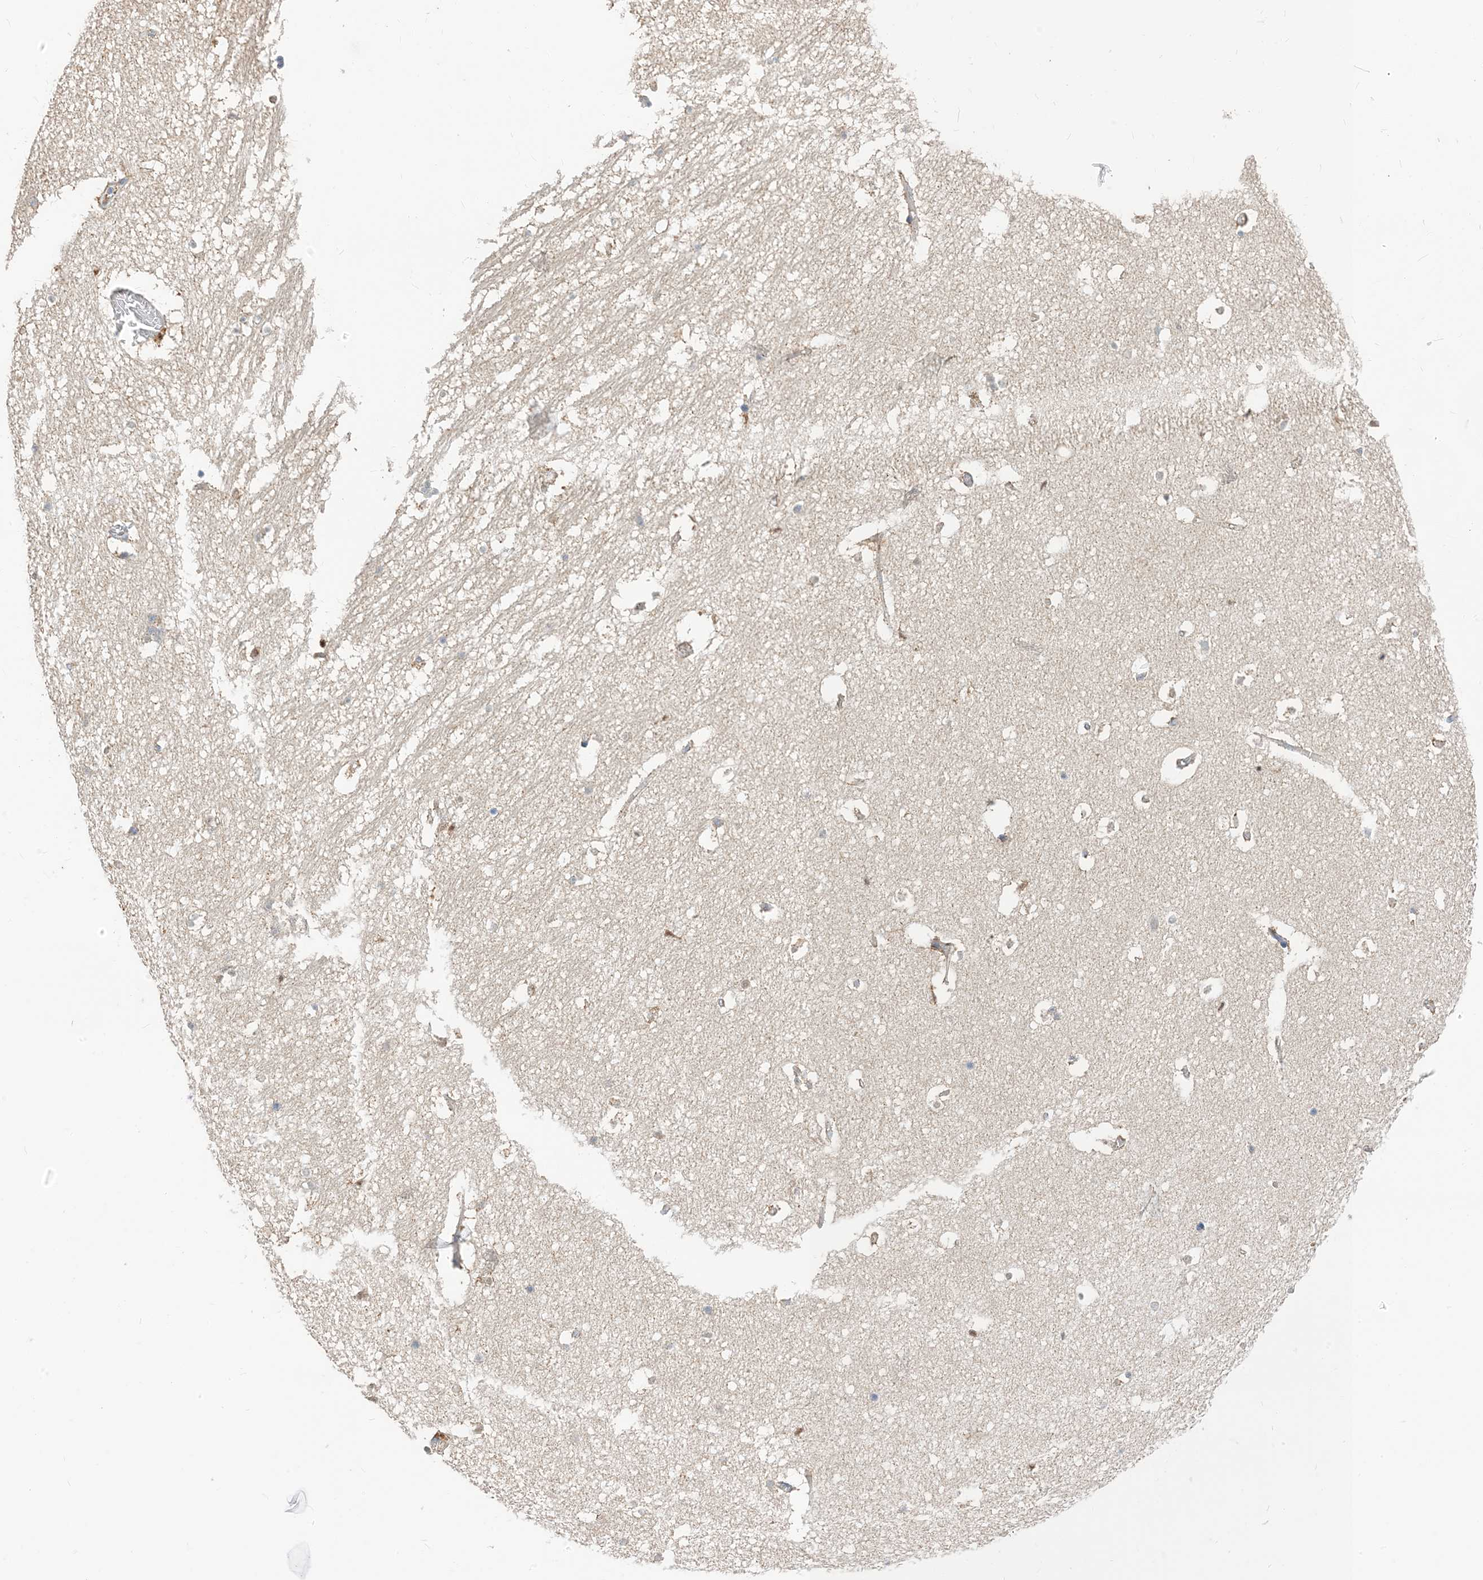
{"staining": {"intensity": "weak", "quantity": "<25%", "location": "cytoplasmic/membranous"}, "tissue": "hippocampus", "cell_type": "Glial cells", "image_type": "normal", "snomed": [{"axis": "morphology", "description": "Normal tissue, NOS"}, {"axis": "topography", "description": "Hippocampus"}], "caption": "DAB immunohistochemical staining of benign human hippocampus displays no significant expression in glial cells. (DAB immunohistochemistry, high magnification).", "gene": "NAGK", "patient": {"sex": "female", "age": 52}}